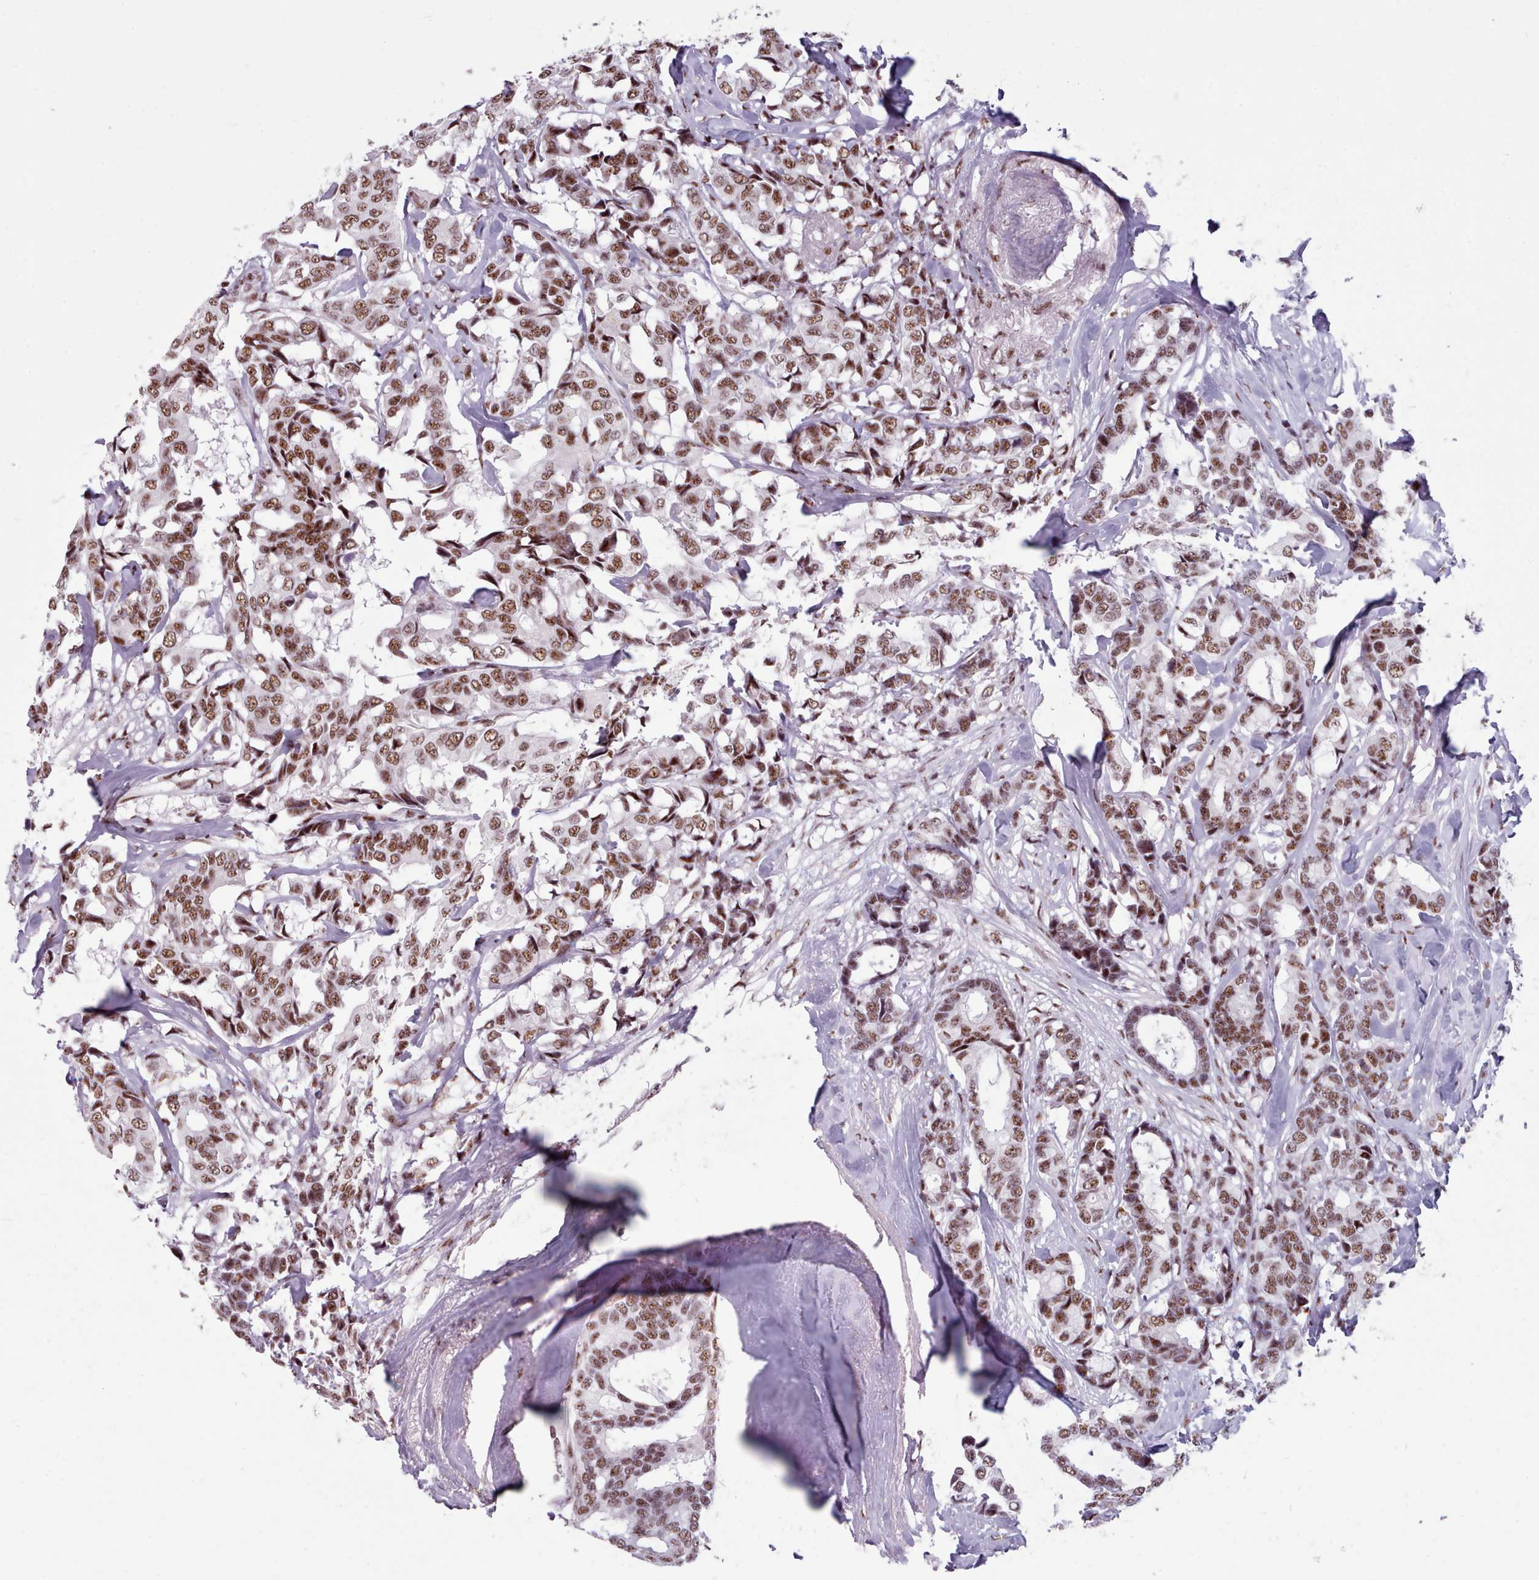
{"staining": {"intensity": "moderate", "quantity": ">75%", "location": "nuclear"}, "tissue": "breast cancer", "cell_type": "Tumor cells", "image_type": "cancer", "snomed": [{"axis": "morphology", "description": "Duct carcinoma"}, {"axis": "topography", "description": "Breast"}], "caption": "Breast cancer tissue demonstrates moderate nuclear staining in about >75% of tumor cells", "gene": "SRRM1", "patient": {"sex": "female", "age": 87}}